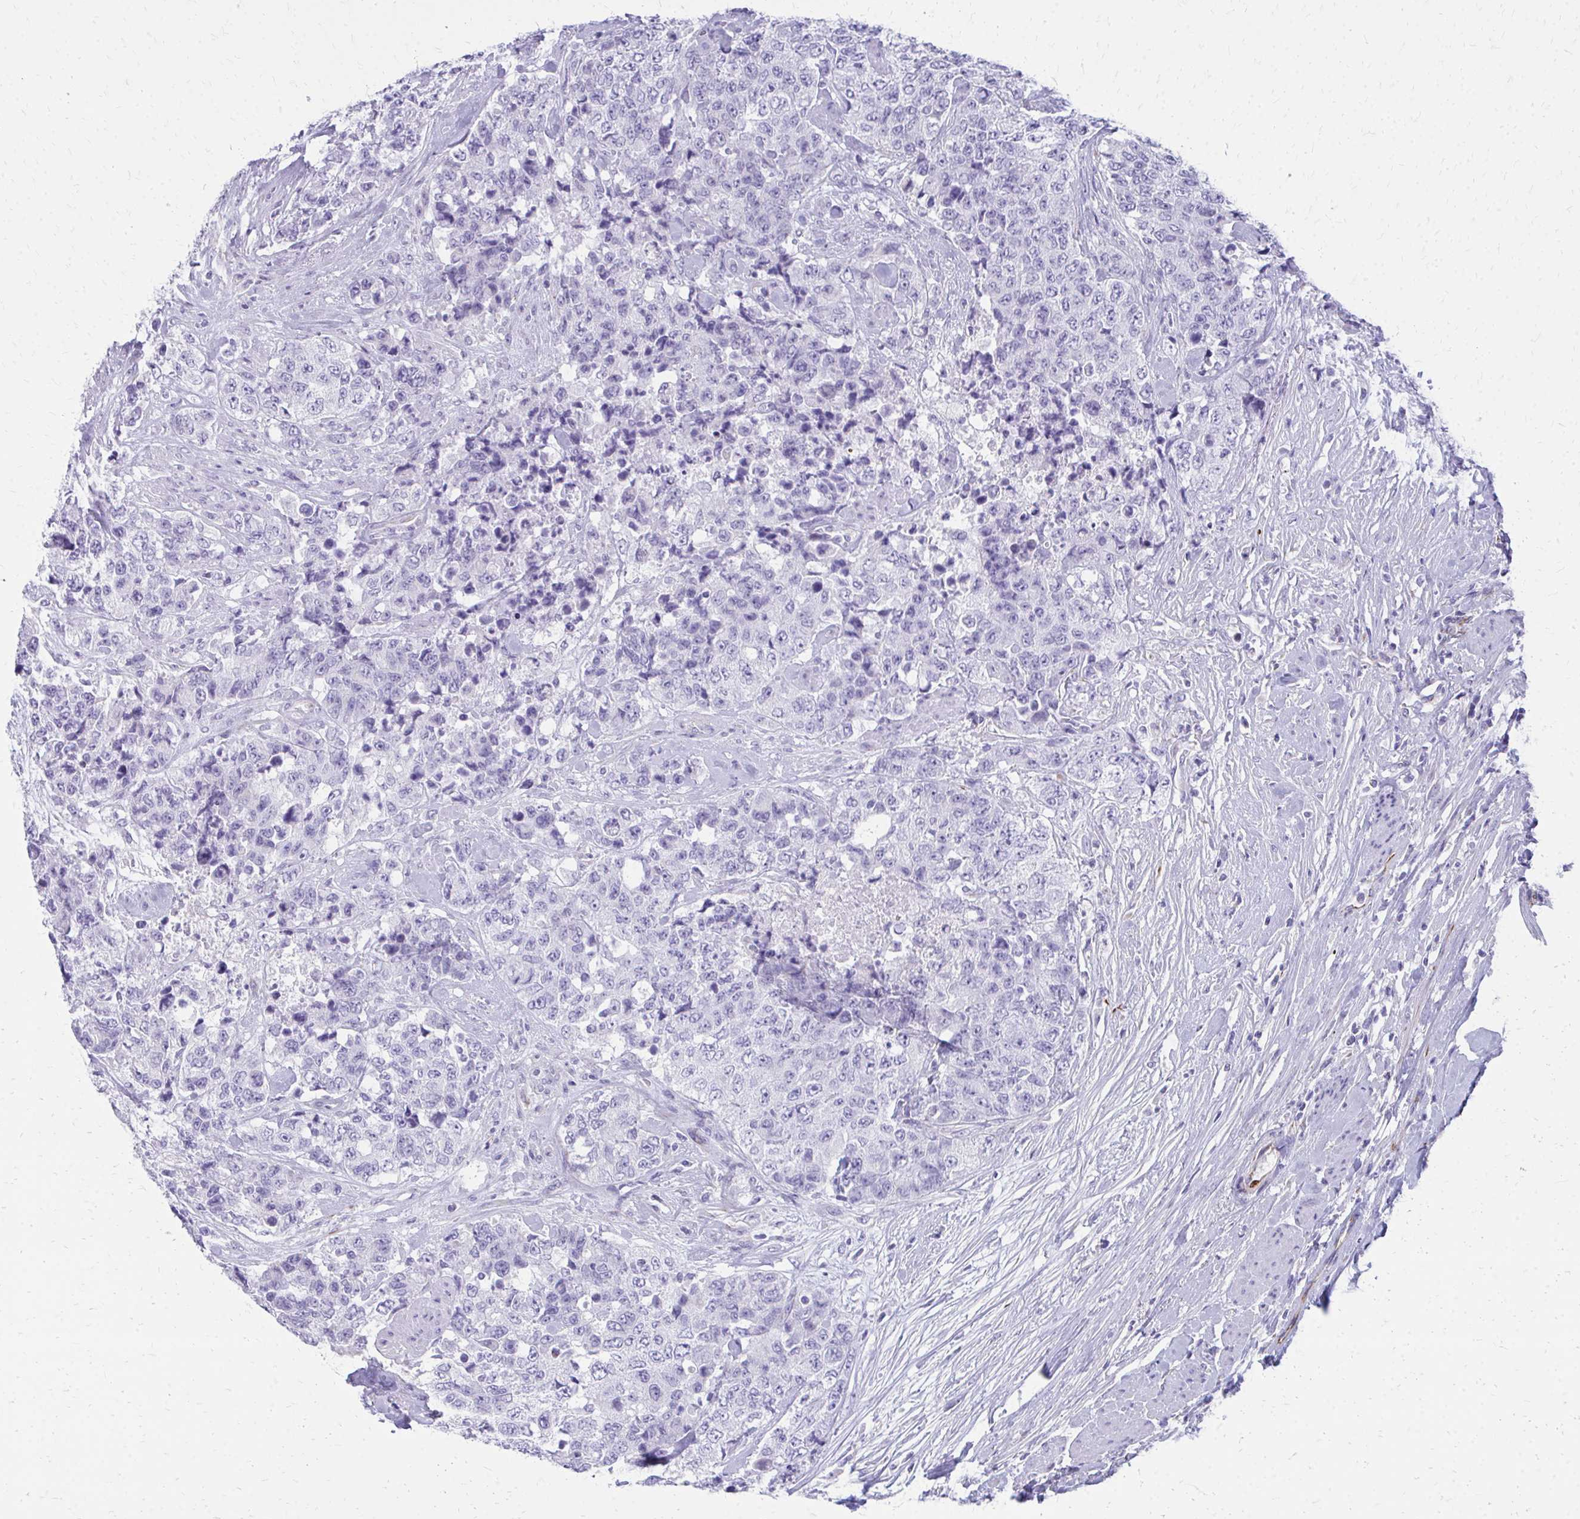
{"staining": {"intensity": "negative", "quantity": "none", "location": "none"}, "tissue": "urothelial cancer", "cell_type": "Tumor cells", "image_type": "cancer", "snomed": [{"axis": "morphology", "description": "Urothelial carcinoma, High grade"}, {"axis": "topography", "description": "Urinary bladder"}], "caption": "Urothelial cancer was stained to show a protein in brown. There is no significant positivity in tumor cells.", "gene": "TRIM6", "patient": {"sex": "female", "age": 78}}